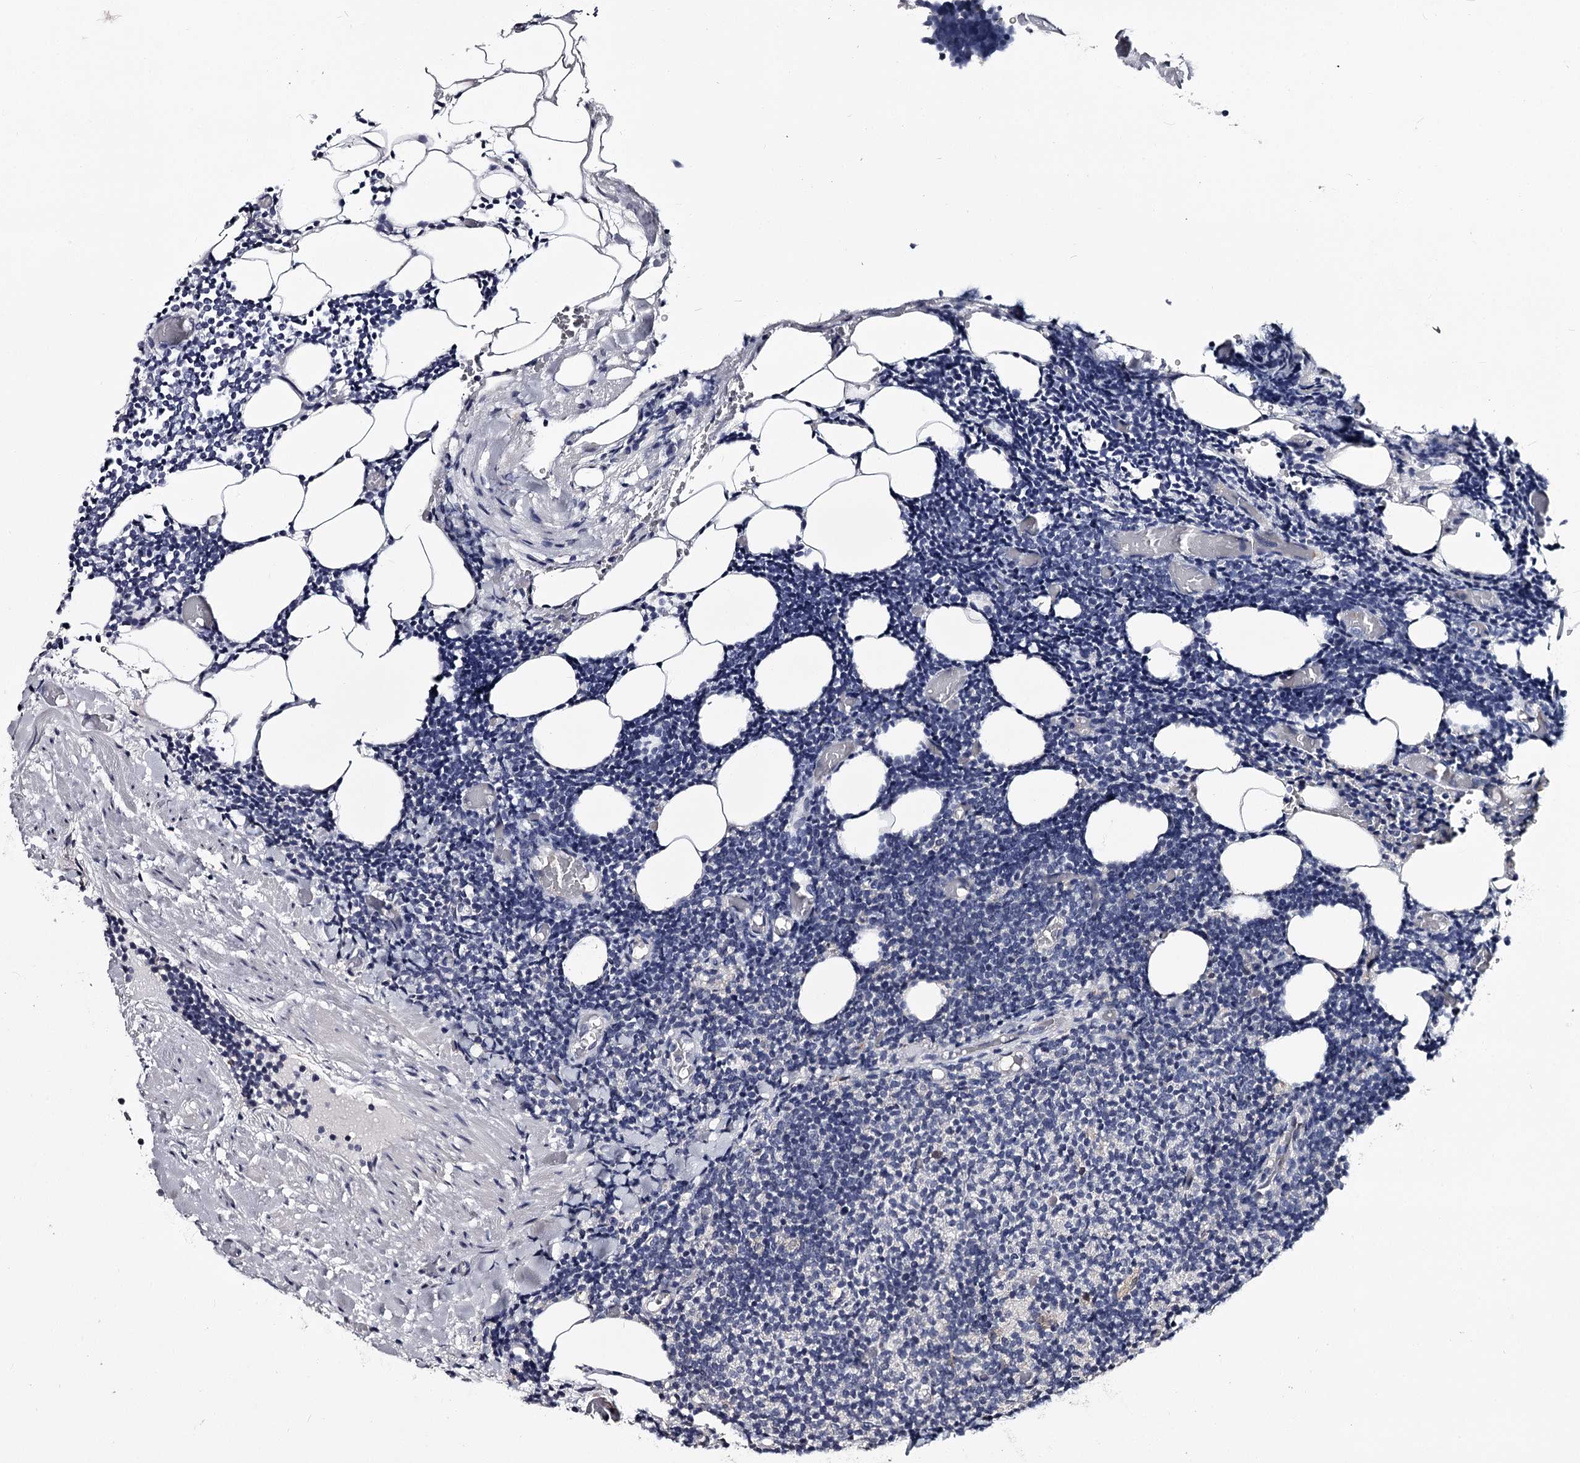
{"staining": {"intensity": "negative", "quantity": "none", "location": "none"}, "tissue": "lymphoma", "cell_type": "Tumor cells", "image_type": "cancer", "snomed": [{"axis": "morphology", "description": "Malignant lymphoma, non-Hodgkin's type, Low grade"}, {"axis": "topography", "description": "Lymph node"}], "caption": "The immunohistochemistry photomicrograph has no significant expression in tumor cells of lymphoma tissue. (Brightfield microscopy of DAB immunohistochemistry (IHC) at high magnification).", "gene": "GSTO1", "patient": {"sex": "male", "age": 66}}